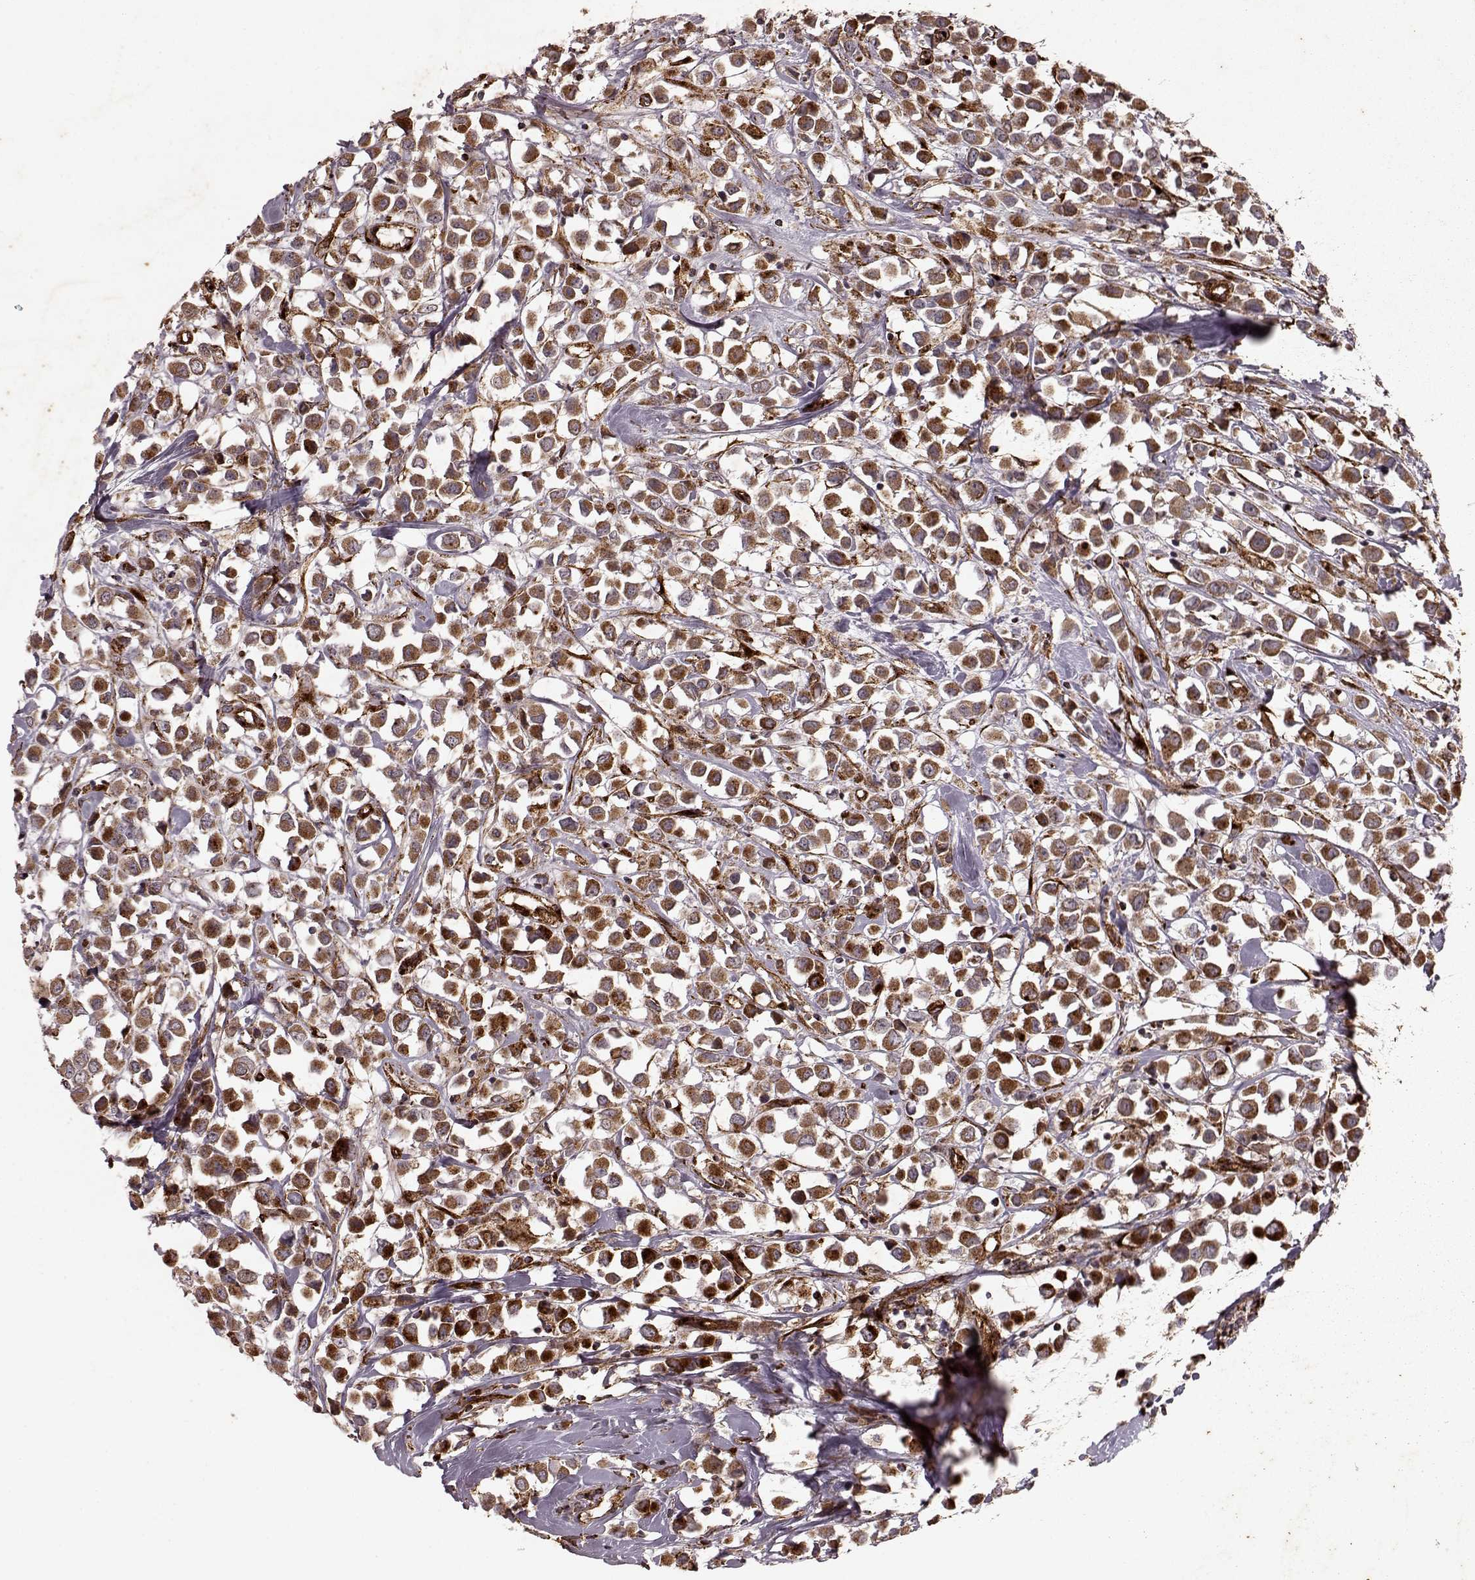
{"staining": {"intensity": "moderate", "quantity": ">75%", "location": "cytoplasmic/membranous"}, "tissue": "breast cancer", "cell_type": "Tumor cells", "image_type": "cancer", "snomed": [{"axis": "morphology", "description": "Duct carcinoma"}, {"axis": "topography", "description": "Breast"}], "caption": "Immunohistochemistry (DAB) staining of invasive ductal carcinoma (breast) displays moderate cytoplasmic/membranous protein staining in approximately >75% of tumor cells. The staining was performed using DAB (3,3'-diaminobenzidine) to visualize the protein expression in brown, while the nuclei were stained in blue with hematoxylin (Magnification: 20x).", "gene": "FXN", "patient": {"sex": "female", "age": 61}}